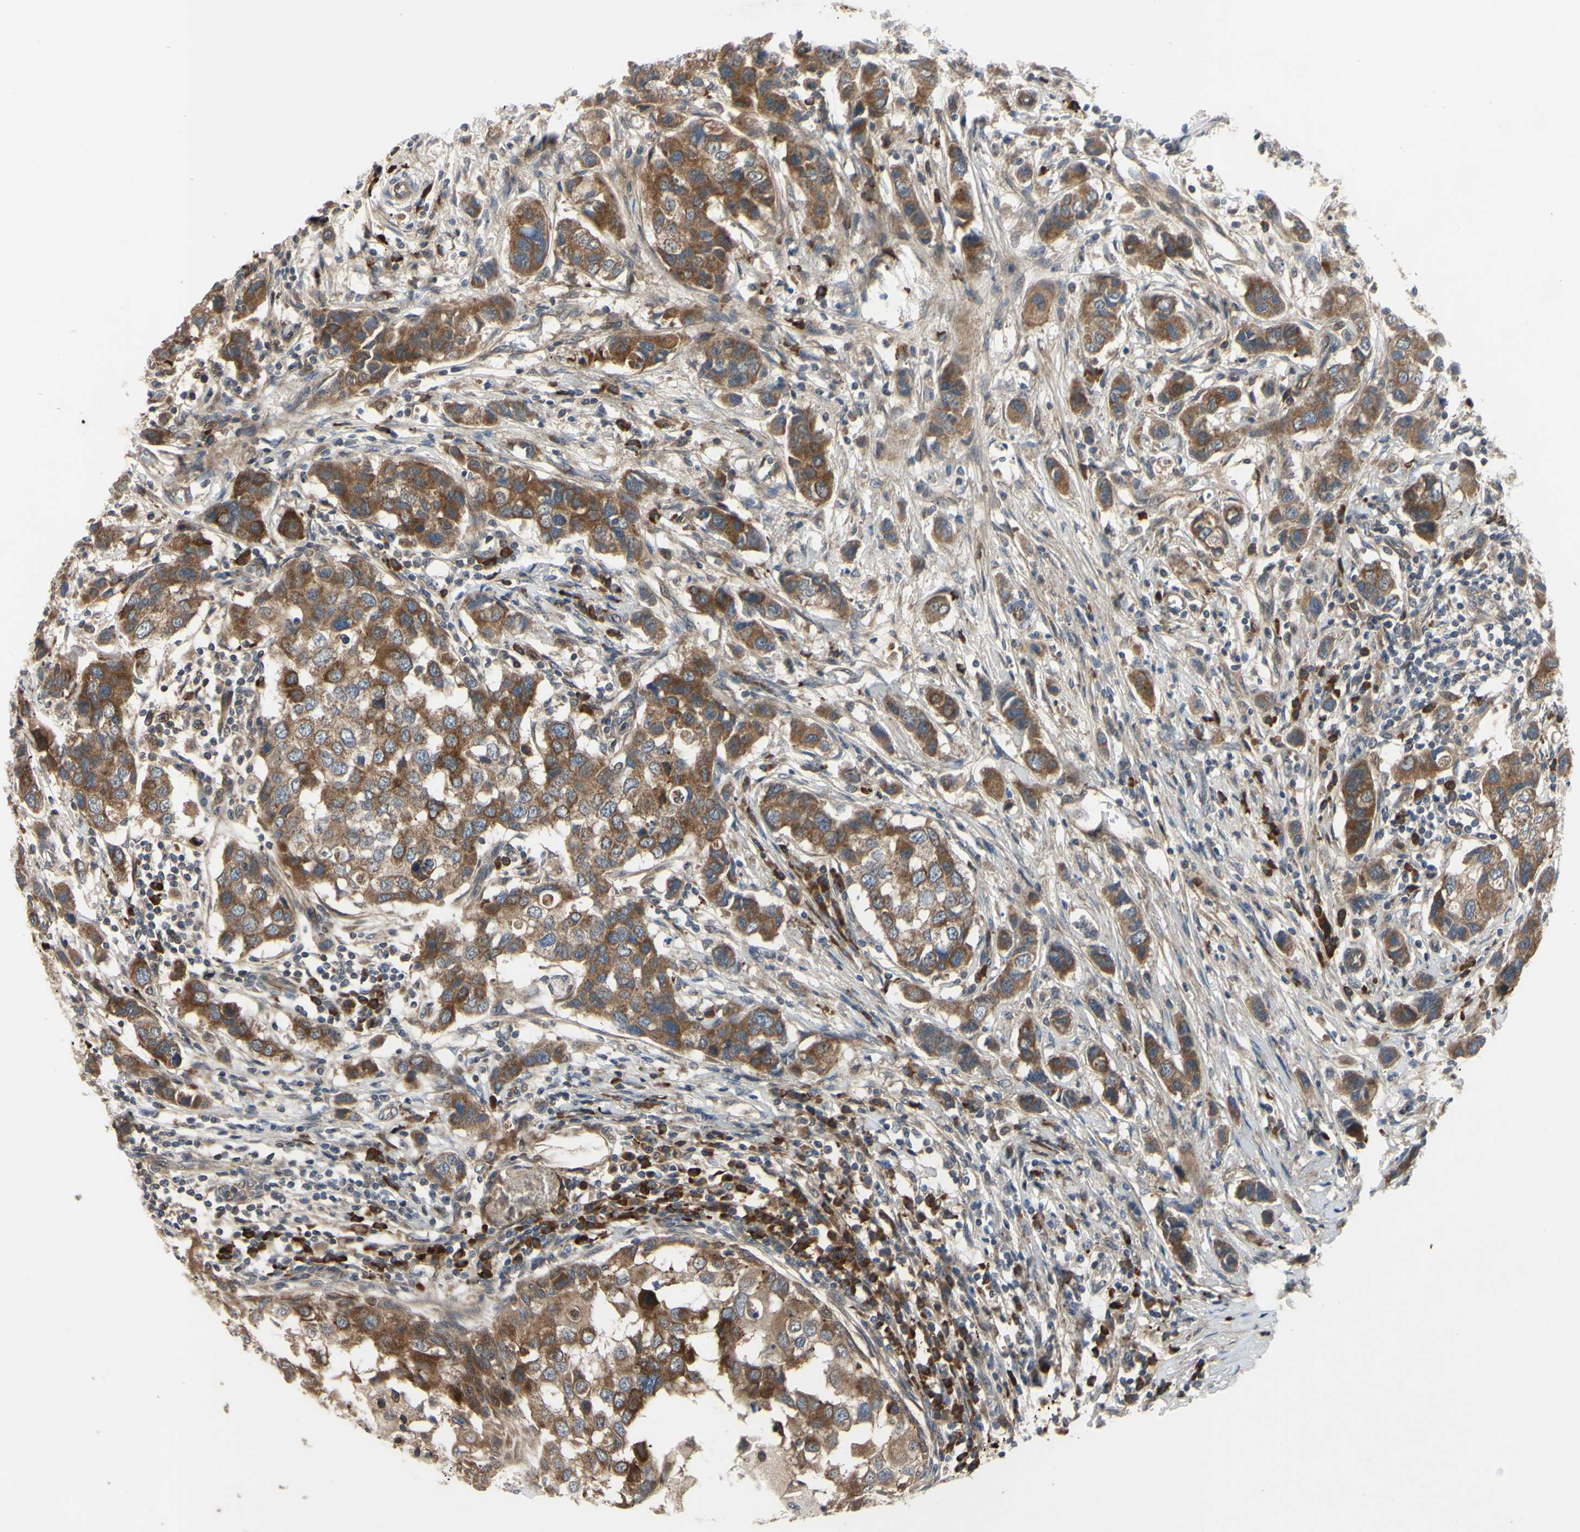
{"staining": {"intensity": "moderate", "quantity": ">75%", "location": "cytoplasmic/membranous"}, "tissue": "breast cancer", "cell_type": "Tumor cells", "image_type": "cancer", "snomed": [{"axis": "morphology", "description": "Normal tissue, NOS"}, {"axis": "morphology", "description": "Duct carcinoma"}, {"axis": "topography", "description": "Breast"}], "caption": "The immunohistochemical stain shows moderate cytoplasmic/membranous staining in tumor cells of intraductal carcinoma (breast) tissue.", "gene": "XIAP", "patient": {"sex": "female", "age": 50}}